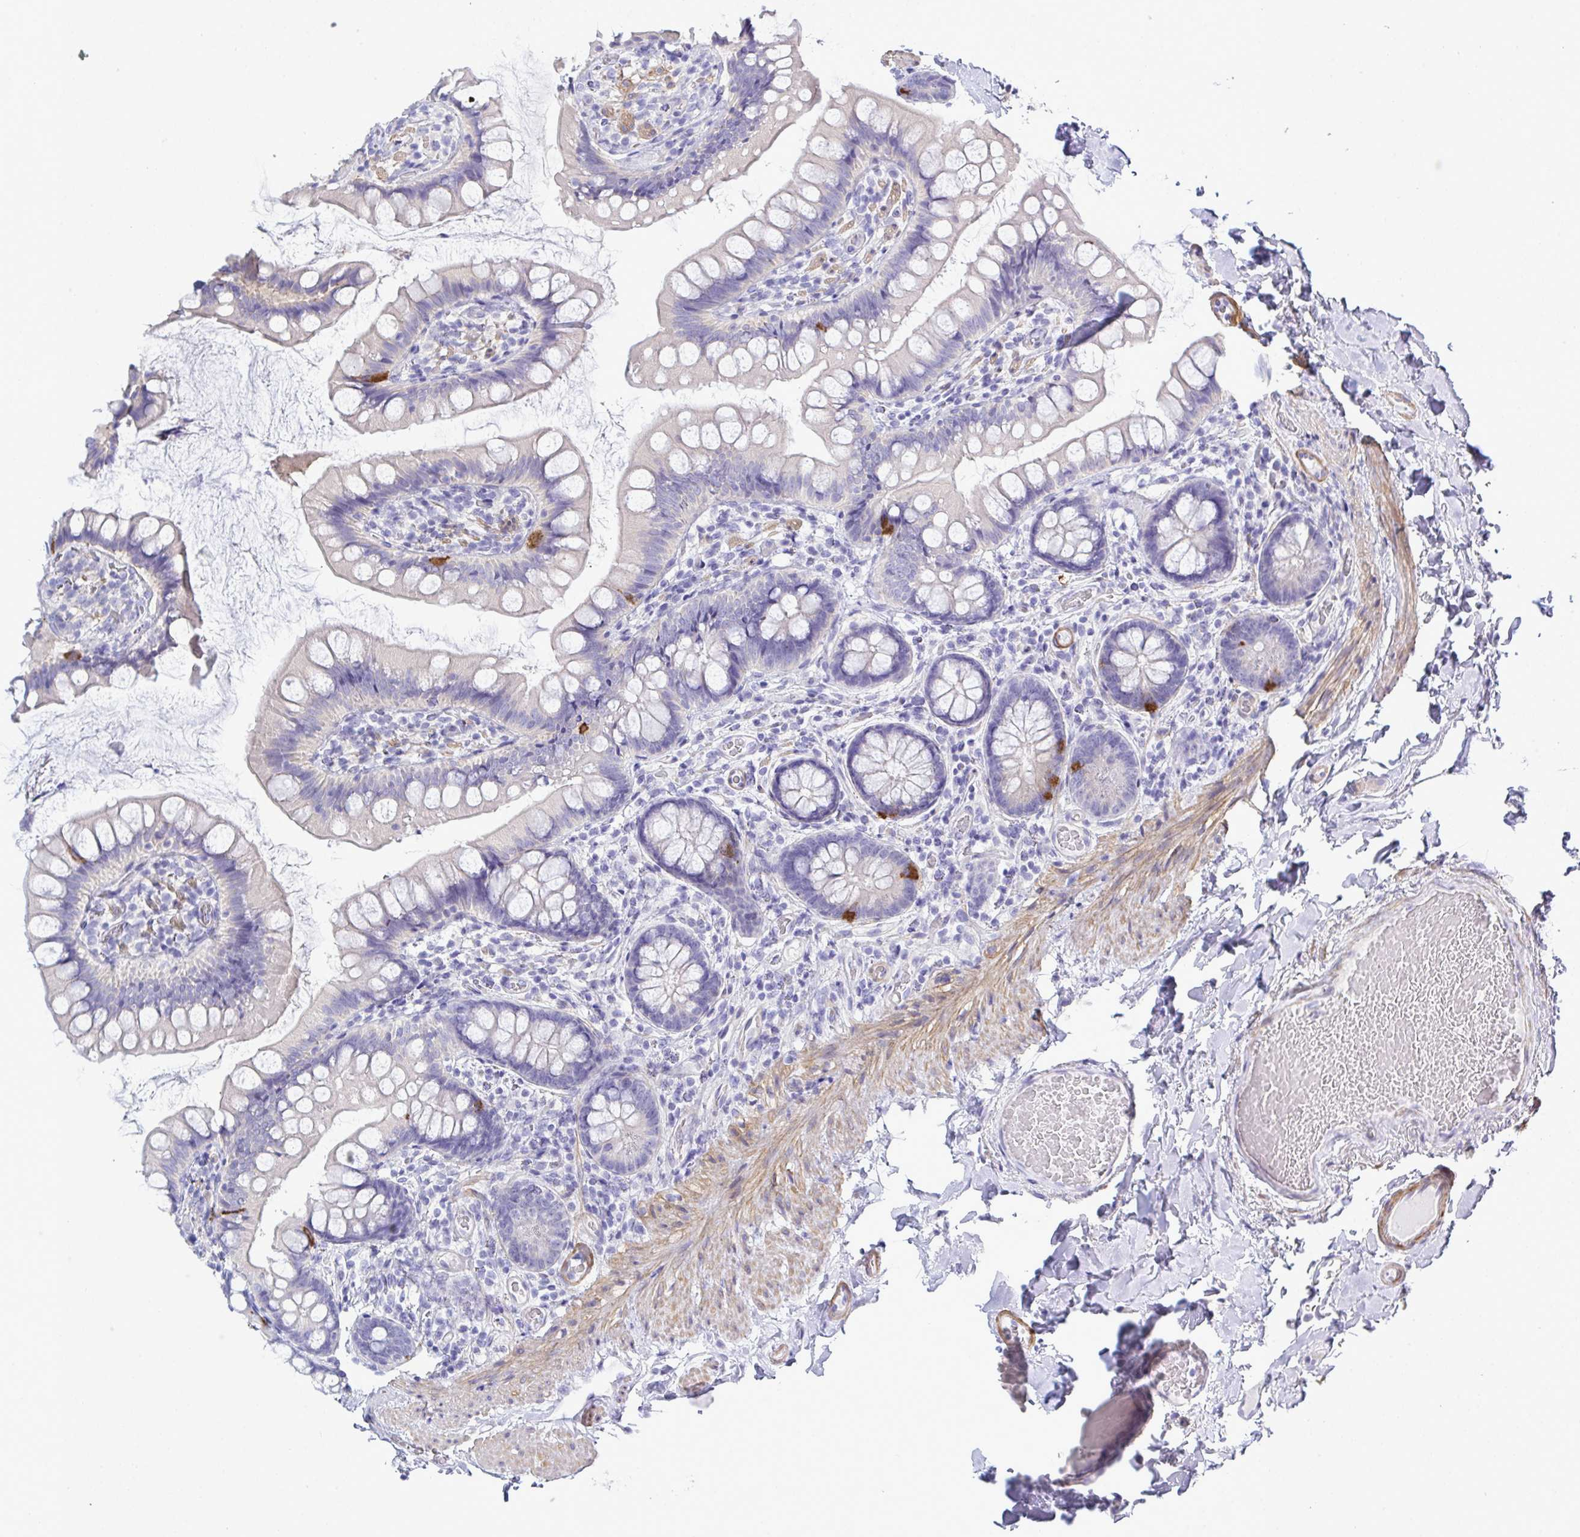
{"staining": {"intensity": "strong", "quantity": "<25%", "location": "cytoplasmic/membranous"}, "tissue": "small intestine", "cell_type": "Glandular cells", "image_type": "normal", "snomed": [{"axis": "morphology", "description": "Normal tissue, NOS"}, {"axis": "topography", "description": "Small intestine"}], "caption": "Small intestine stained with DAB IHC shows medium levels of strong cytoplasmic/membranous positivity in approximately <25% of glandular cells.", "gene": "MED11", "patient": {"sex": "male", "age": 70}}